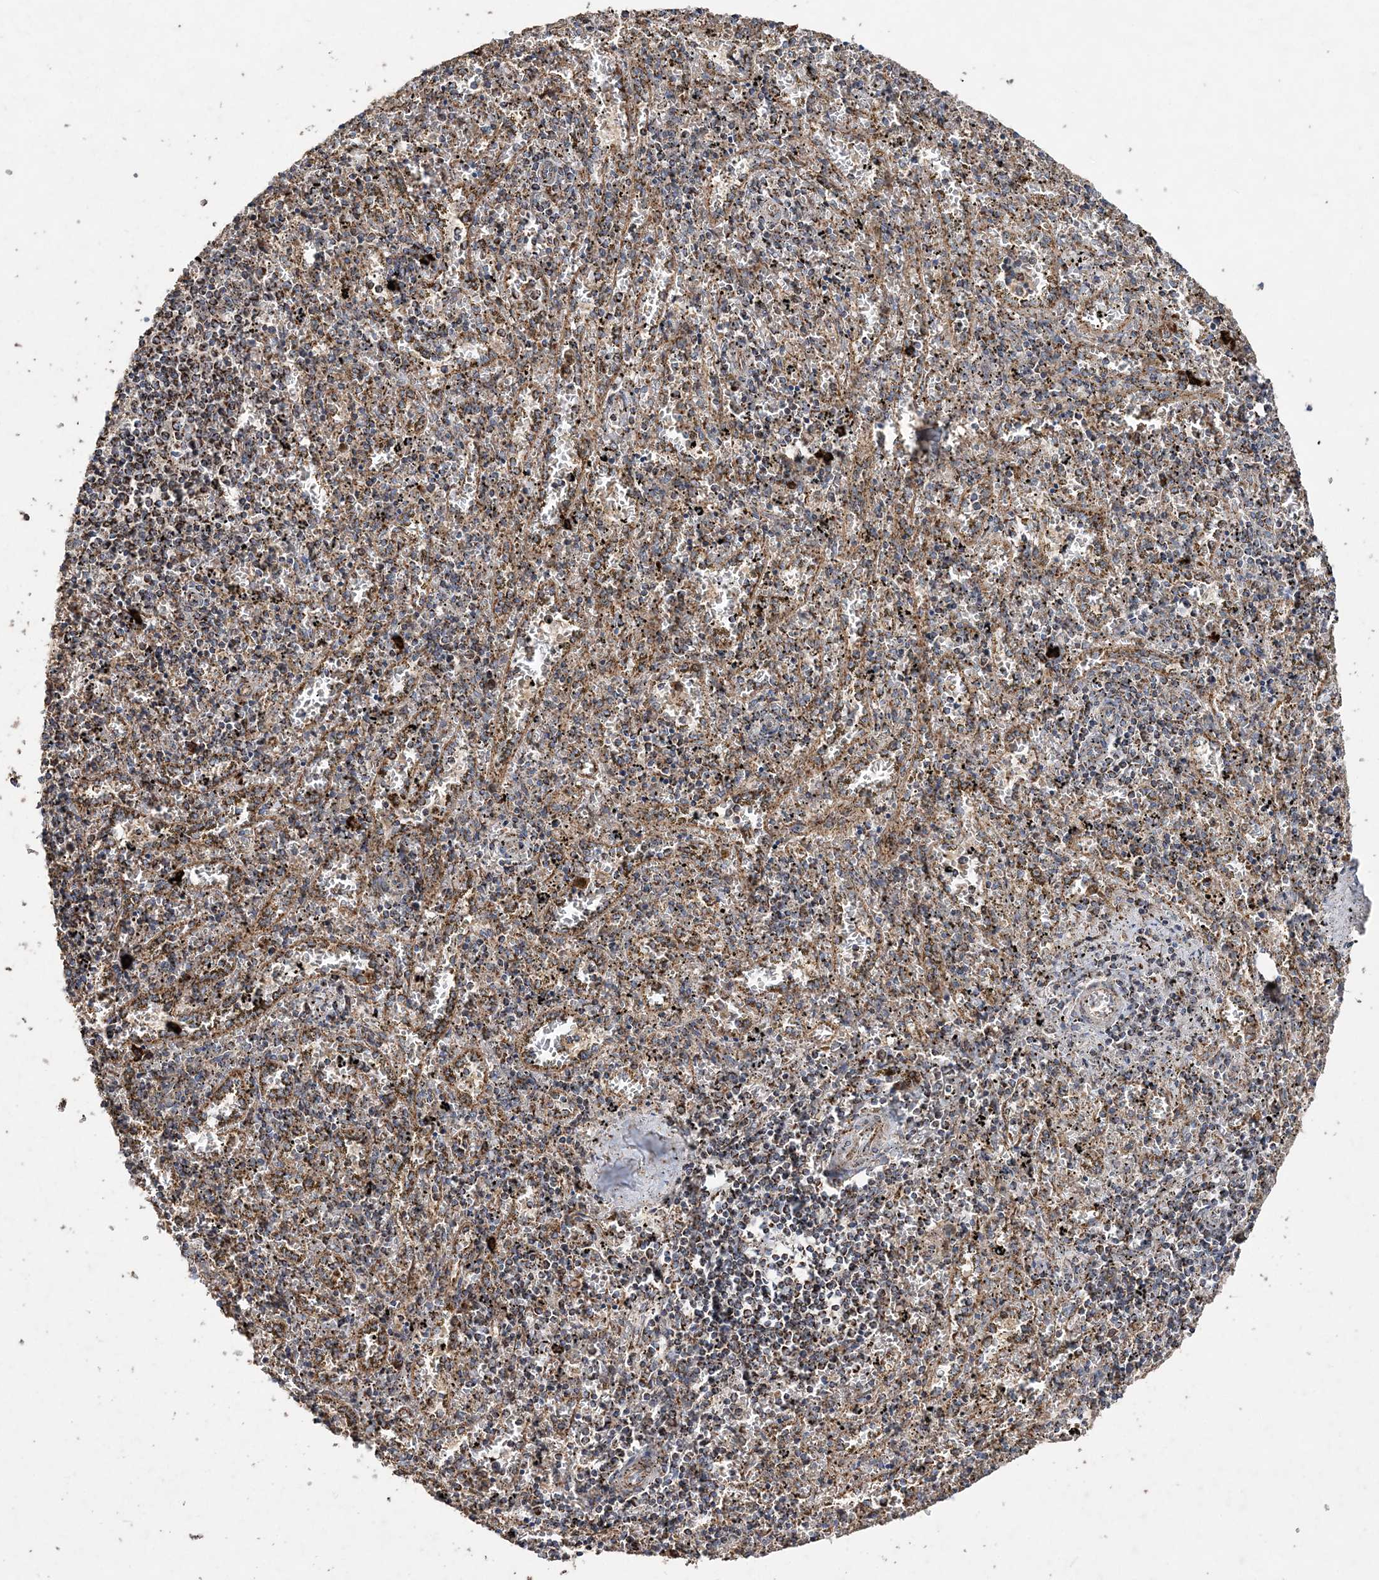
{"staining": {"intensity": "strong", "quantity": "<25%", "location": "cytoplasmic/membranous"}, "tissue": "spleen", "cell_type": "Cells in red pulp", "image_type": "normal", "snomed": [{"axis": "morphology", "description": "Normal tissue, NOS"}, {"axis": "topography", "description": "Spleen"}], "caption": "Spleen stained with DAB (3,3'-diaminobenzidine) immunohistochemistry displays medium levels of strong cytoplasmic/membranous positivity in approximately <25% of cells in red pulp. (IHC, brightfield microscopy, high magnification).", "gene": "POC5", "patient": {"sex": "male", "age": 11}}